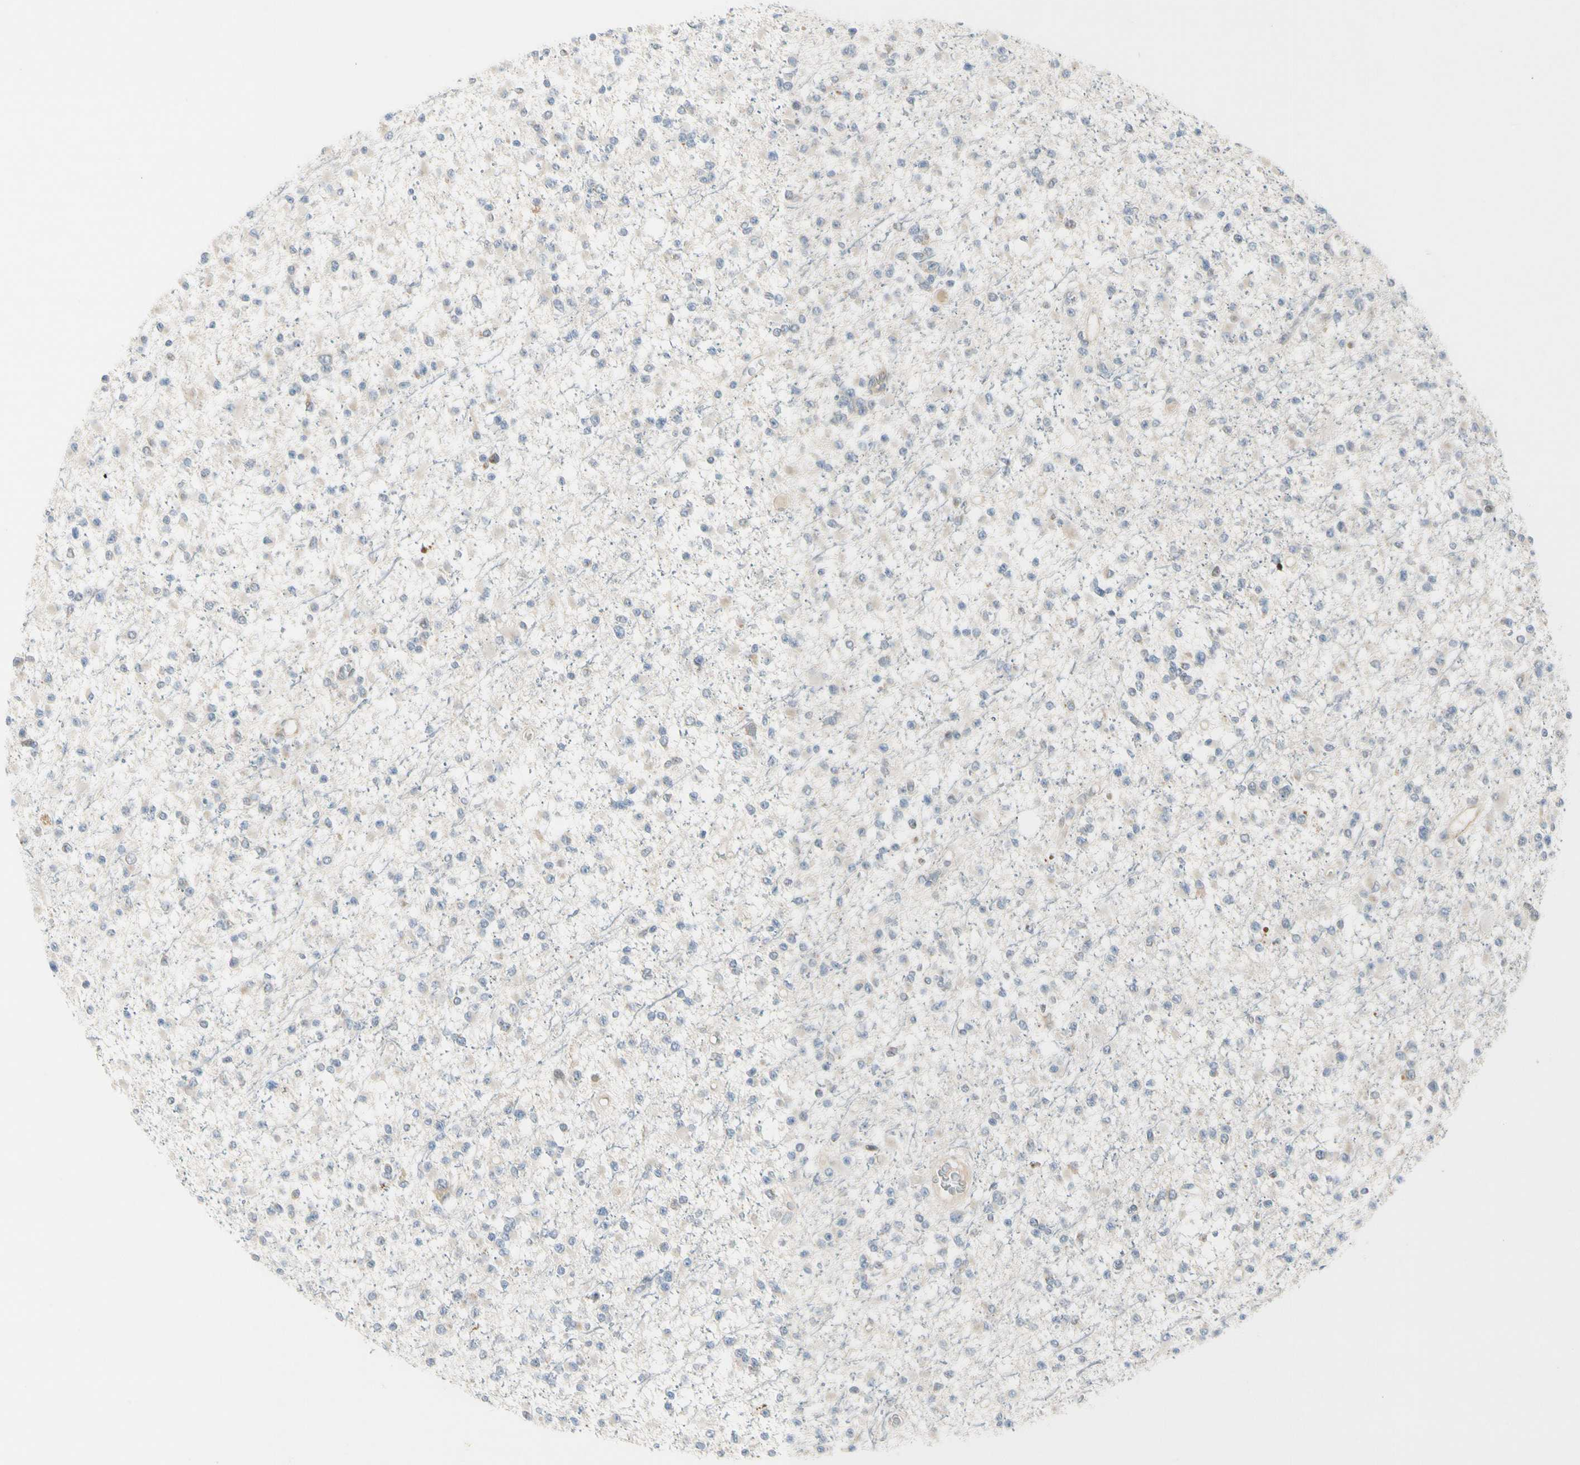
{"staining": {"intensity": "weak", "quantity": "<25%", "location": "cytoplasmic/membranous"}, "tissue": "glioma", "cell_type": "Tumor cells", "image_type": "cancer", "snomed": [{"axis": "morphology", "description": "Glioma, malignant, Low grade"}, {"axis": "topography", "description": "Brain"}], "caption": "The histopathology image reveals no staining of tumor cells in malignant glioma (low-grade).", "gene": "NPDC1", "patient": {"sex": "female", "age": 22}}